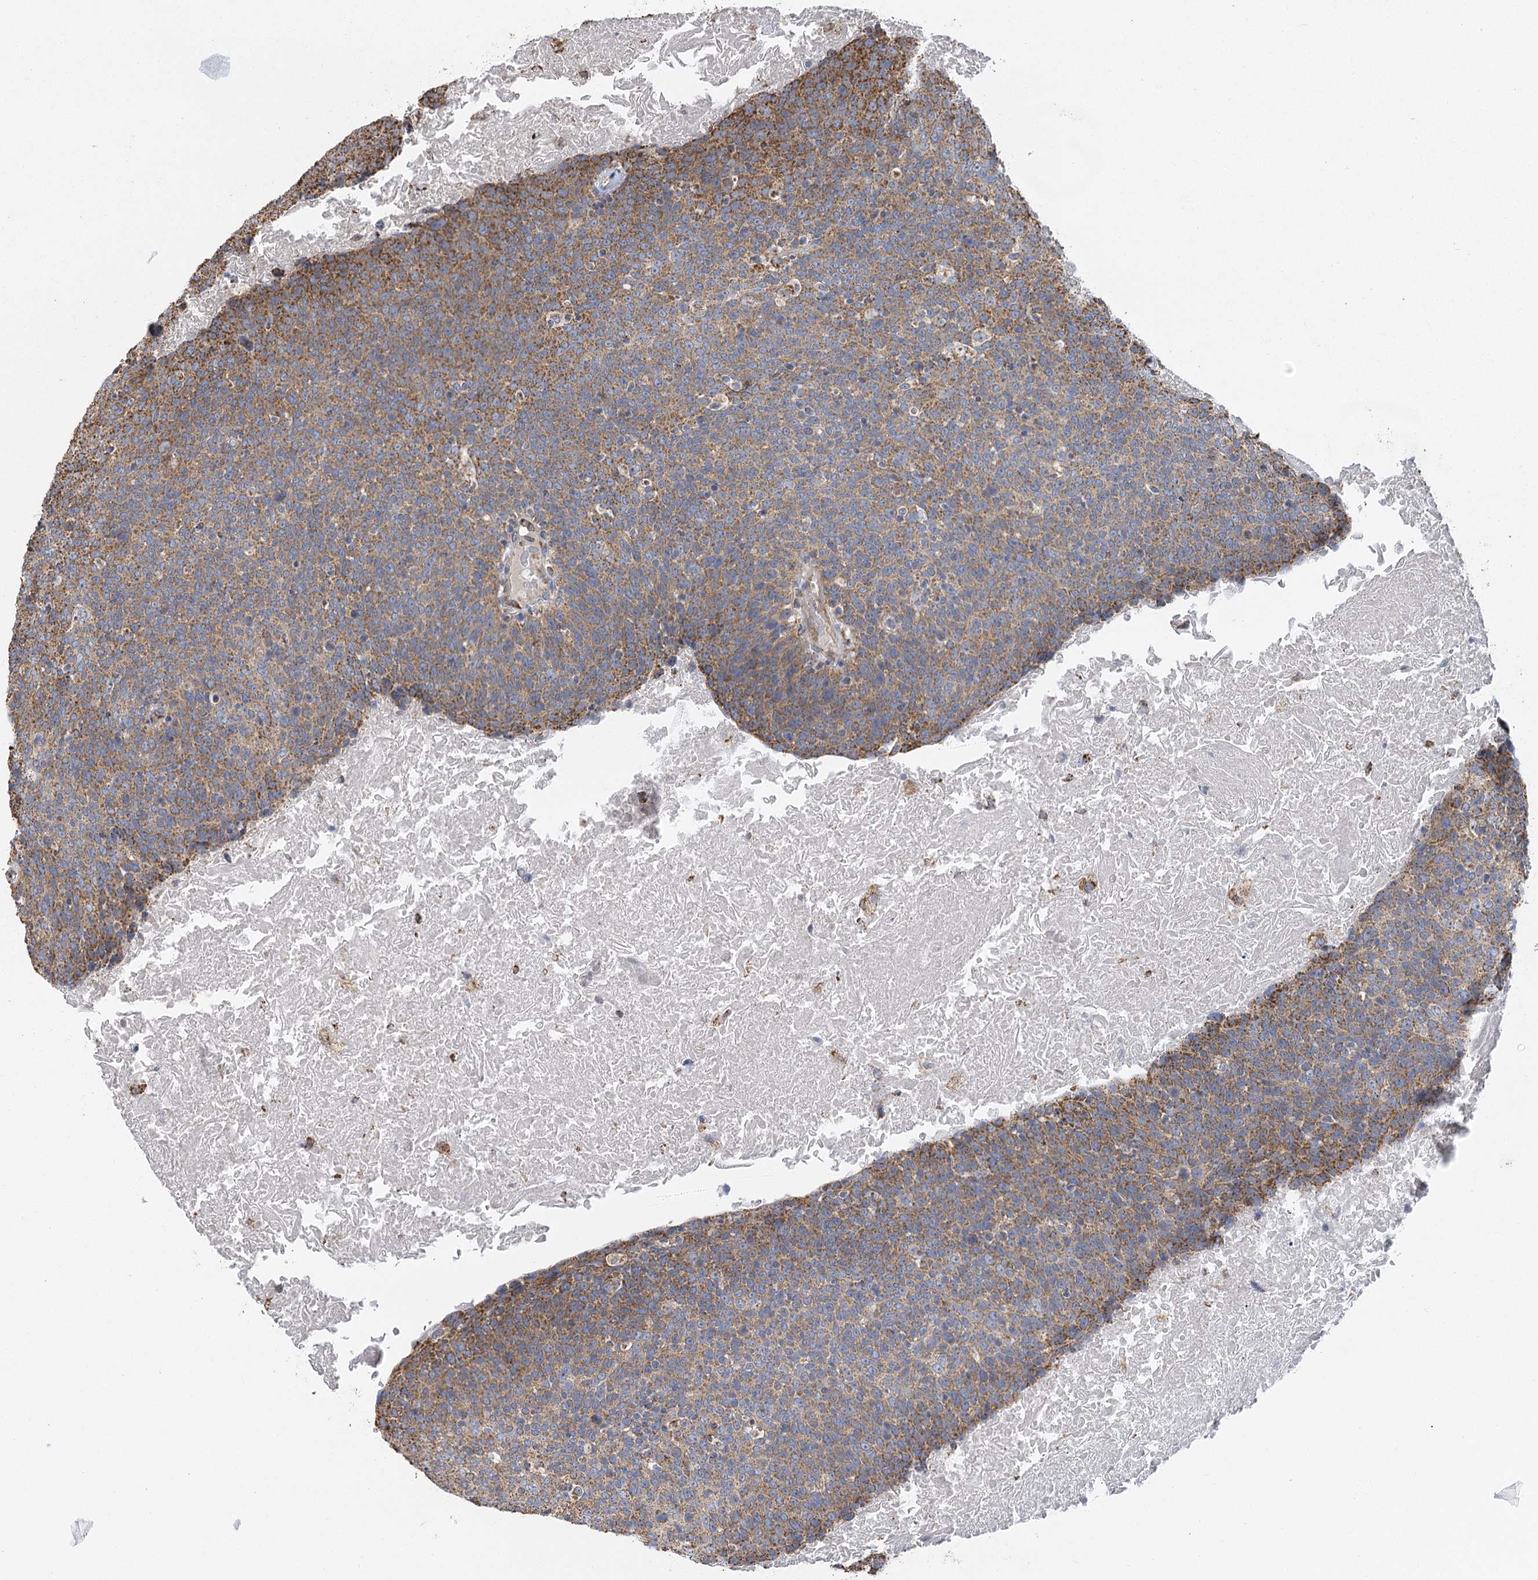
{"staining": {"intensity": "moderate", "quantity": ">75%", "location": "cytoplasmic/membranous"}, "tissue": "head and neck cancer", "cell_type": "Tumor cells", "image_type": "cancer", "snomed": [{"axis": "morphology", "description": "Squamous cell carcinoma, NOS"}, {"axis": "morphology", "description": "Squamous cell carcinoma, metastatic, NOS"}, {"axis": "topography", "description": "Lymph node"}, {"axis": "topography", "description": "Head-Neck"}], "caption": "Immunohistochemistry (IHC) micrograph of head and neck cancer stained for a protein (brown), which reveals medium levels of moderate cytoplasmic/membranous staining in about >75% of tumor cells.", "gene": "IL11RA", "patient": {"sex": "male", "age": 62}}